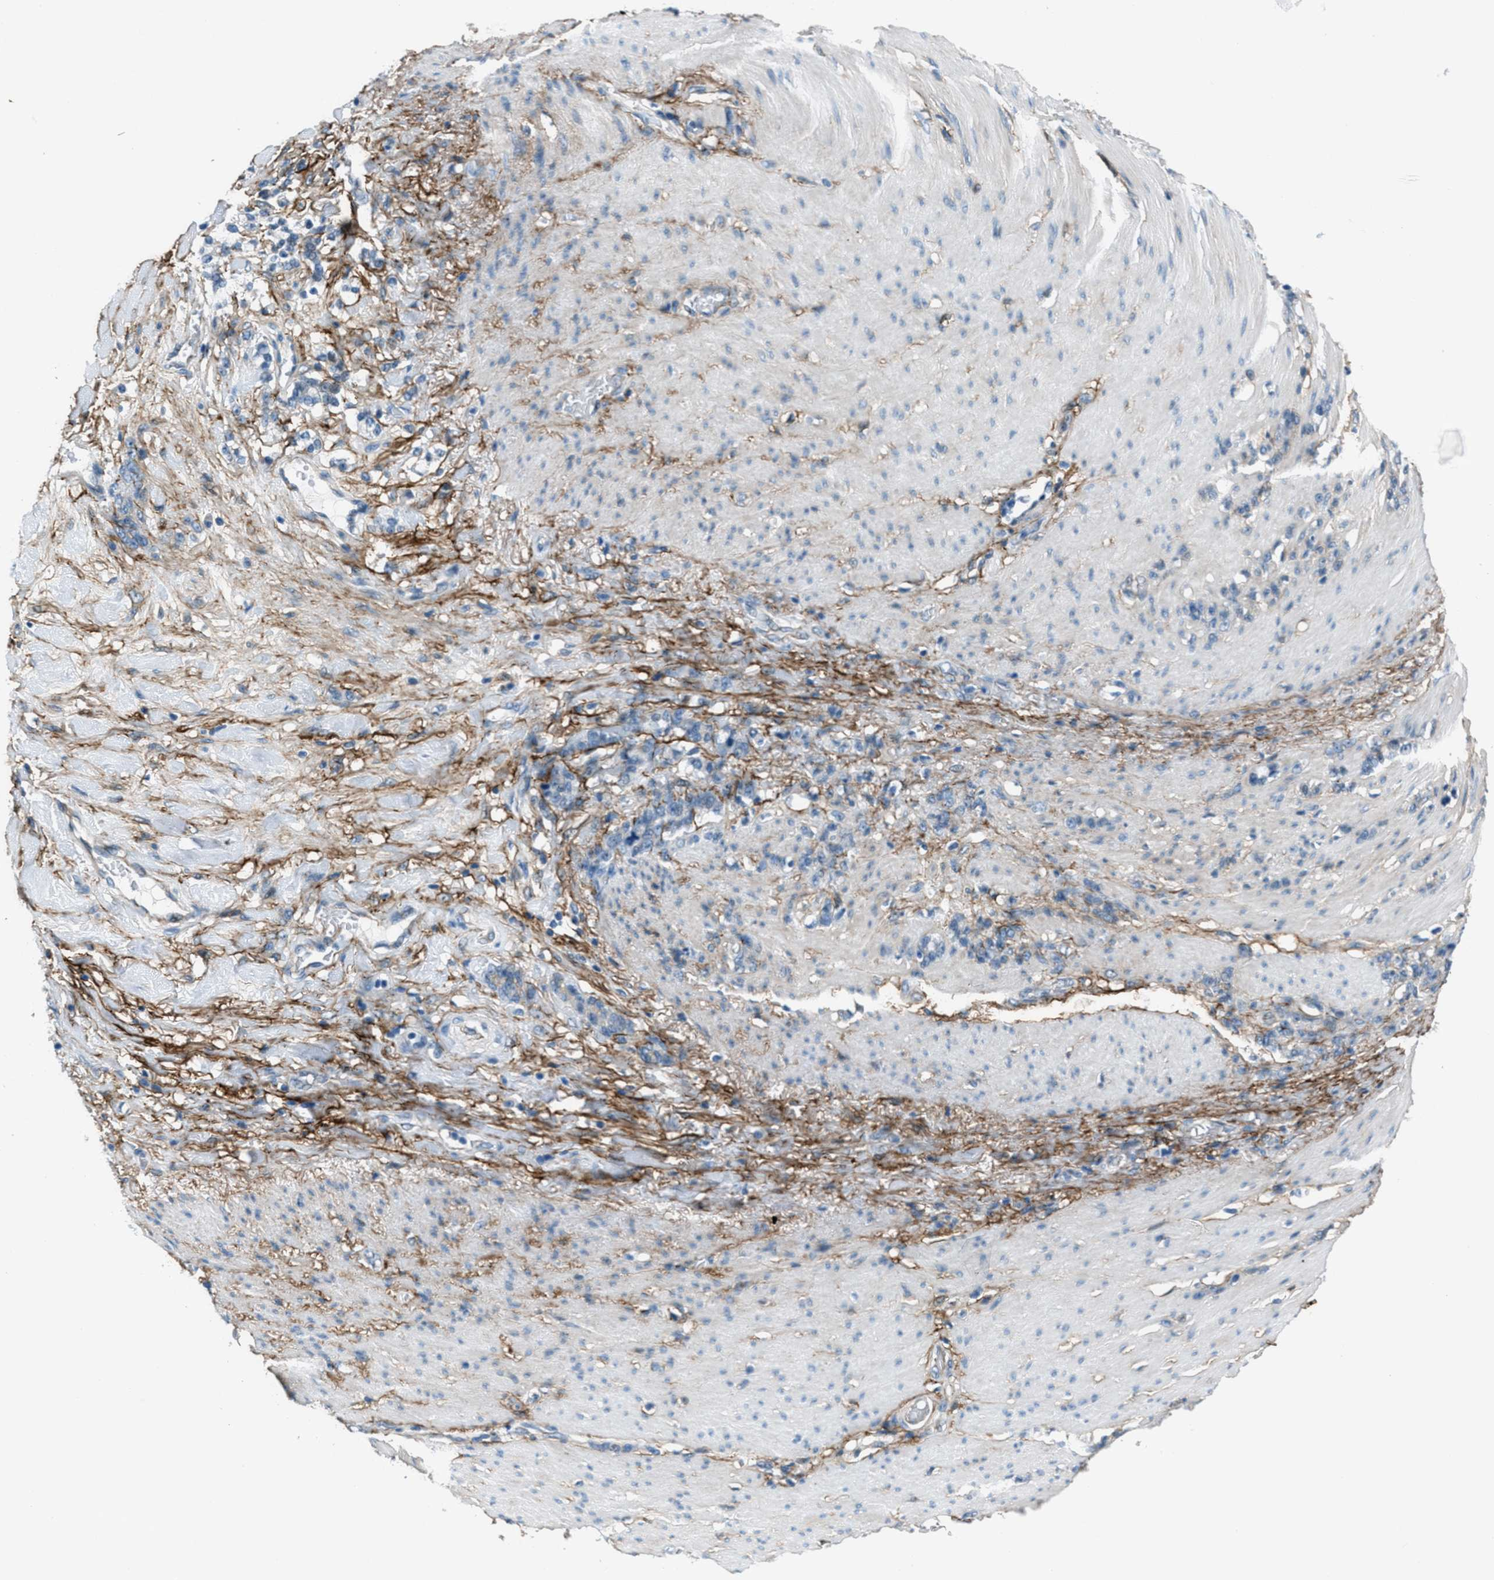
{"staining": {"intensity": "negative", "quantity": "none", "location": "none"}, "tissue": "stomach cancer", "cell_type": "Tumor cells", "image_type": "cancer", "snomed": [{"axis": "morphology", "description": "Adenocarcinoma, NOS"}, {"axis": "topography", "description": "Stomach, lower"}], "caption": "High power microscopy micrograph of an IHC photomicrograph of stomach cancer (adenocarcinoma), revealing no significant staining in tumor cells.", "gene": "FBN1", "patient": {"sex": "male", "age": 88}}